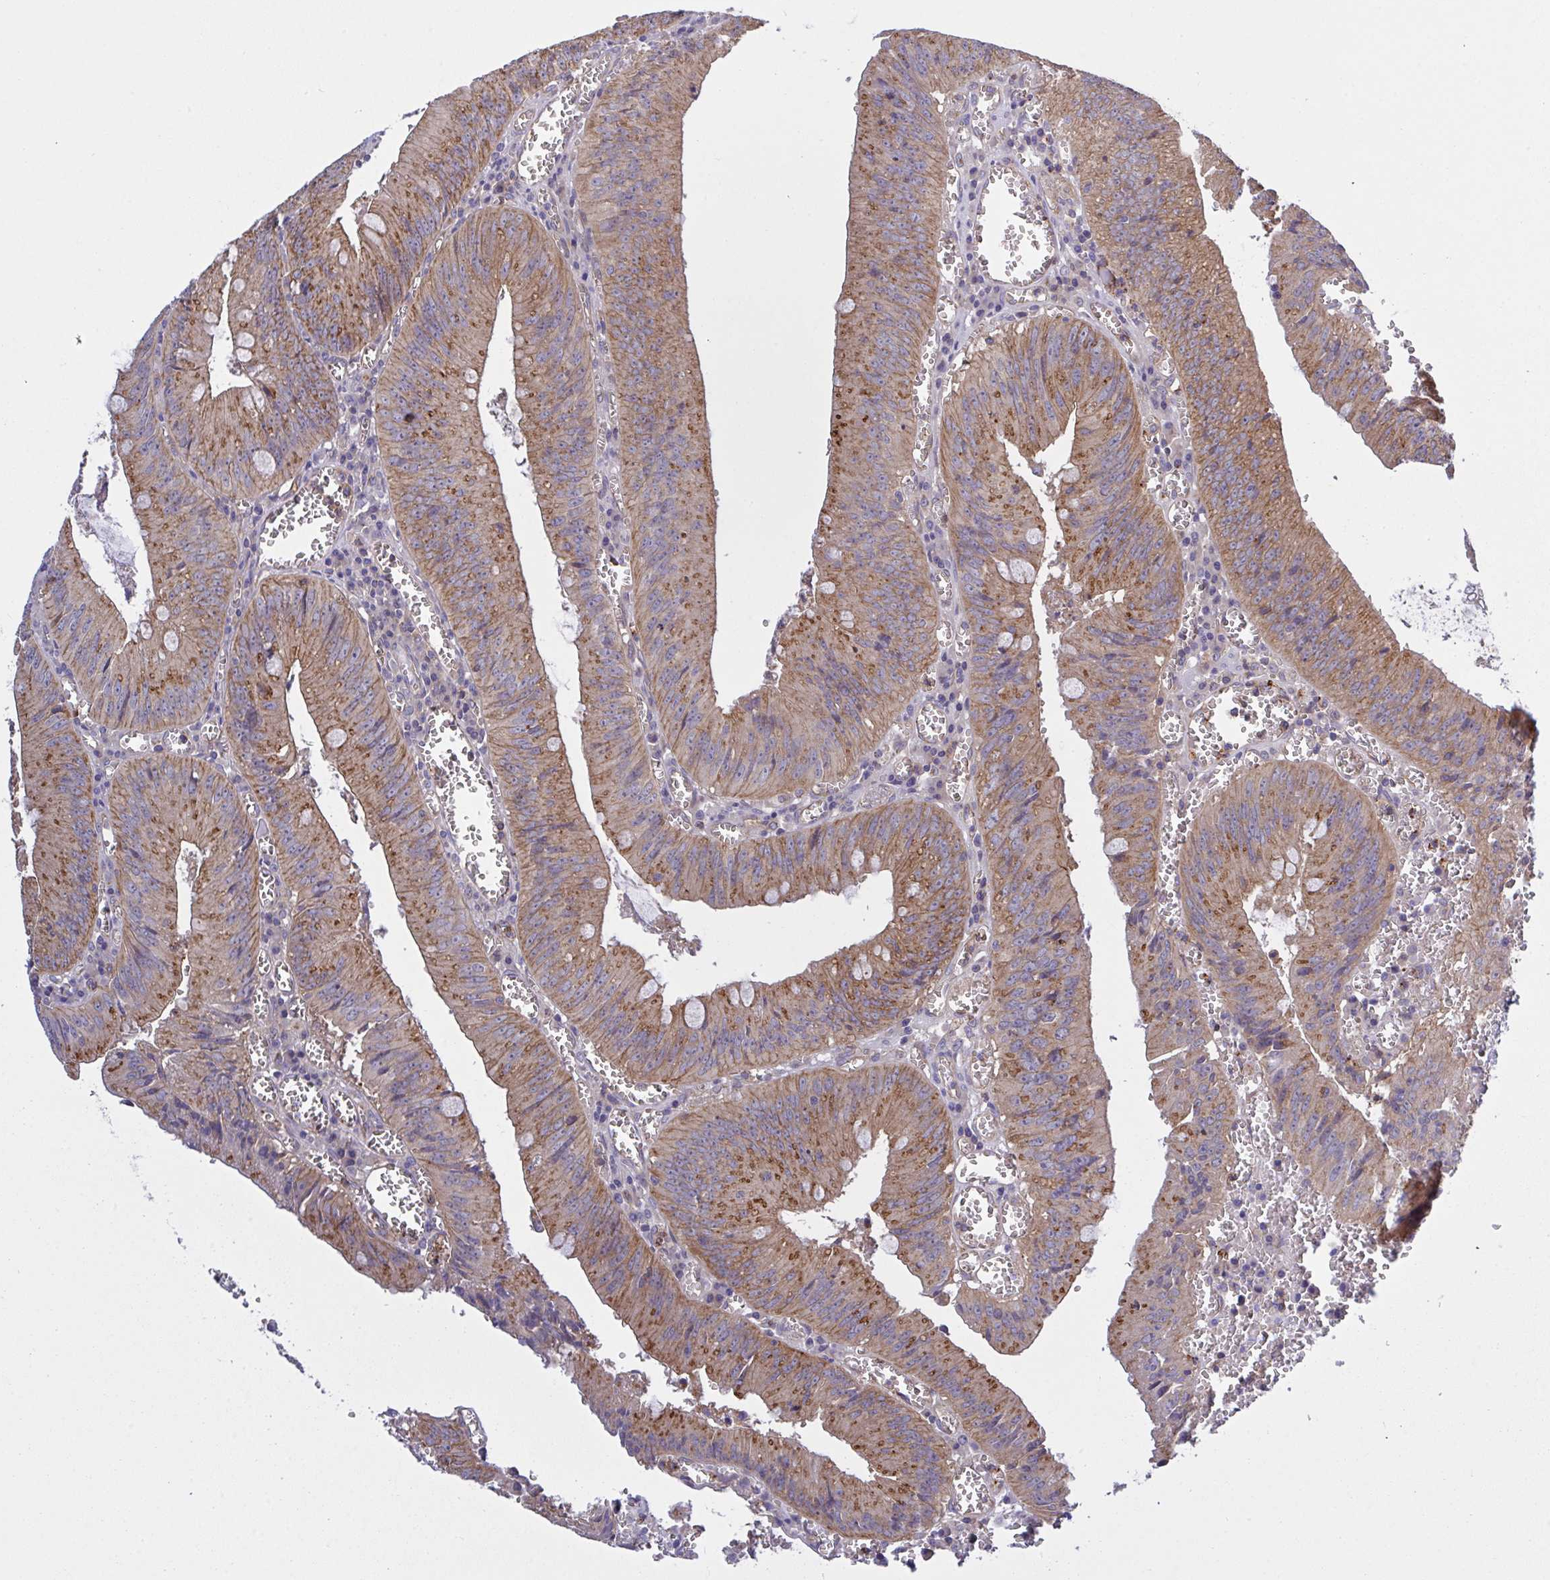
{"staining": {"intensity": "moderate", "quantity": "25%-75%", "location": "cytoplasmic/membranous"}, "tissue": "colorectal cancer", "cell_type": "Tumor cells", "image_type": "cancer", "snomed": [{"axis": "morphology", "description": "Adenocarcinoma, NOS"}, {"axis": "topography", "description": "Rectum"}], "caption": "Immunohistochemistry (IHC) image of colorectal adenocarcinoma stained for a protein (brown), which exhibits medium levels of moderate cytoplasmic/membranous positivity in about 25%-75% of tumor cells.", "gene": "C4orf36", "patient": {"sex": "female", "age": 81}}